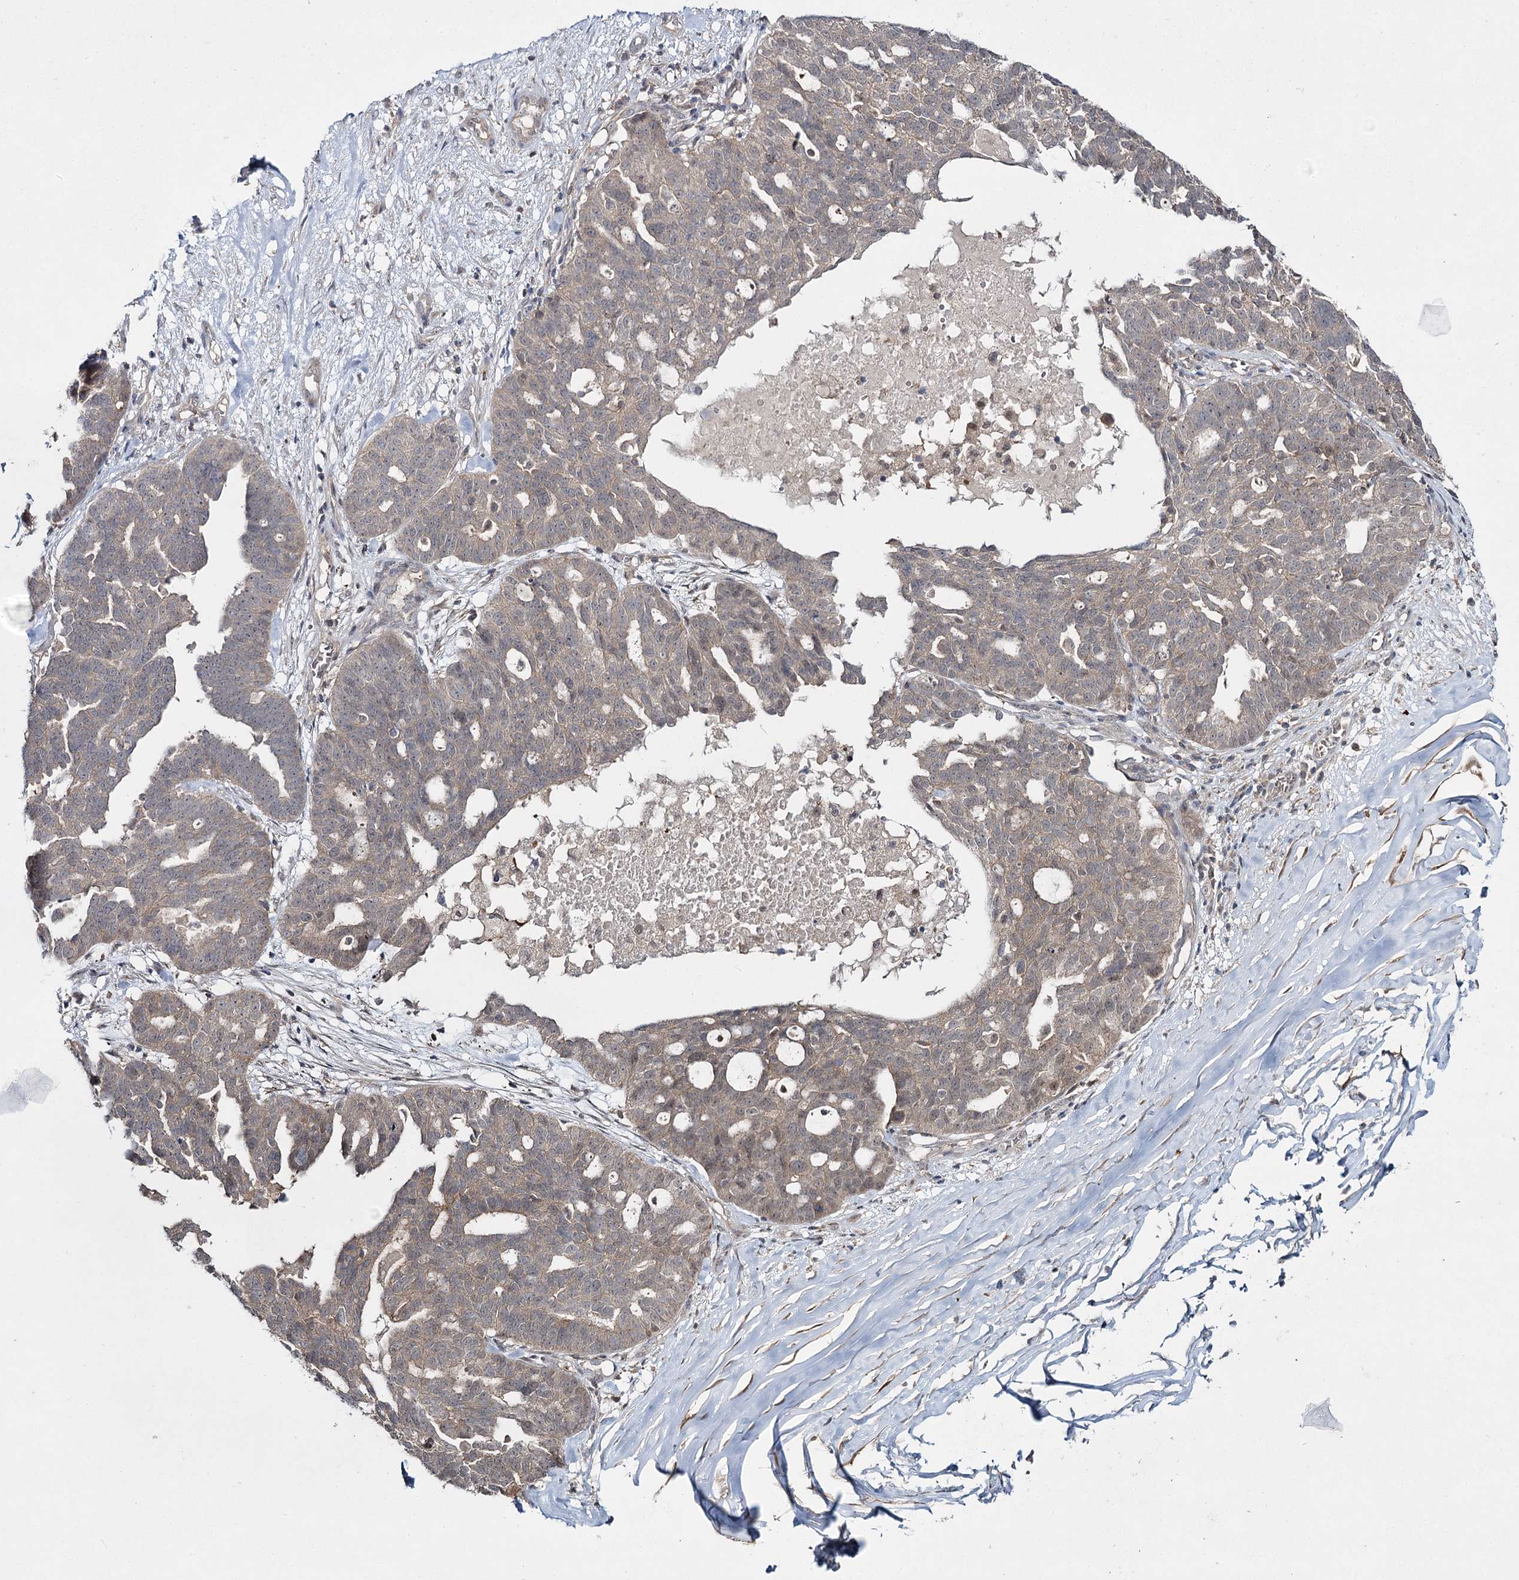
{"staining": {"intensity": "weak", "quantity": "25%-75%", "location": "cytoplasmic/membranous"}, "tissue": "ovarian cancer", "cell_type": "Tumor cells", "image_type": "cancer", "snomed": [{"axis": "morphology", "description": "Cystadenocarcinoma, serous, NOS"}, {"axis": "topography", "description": "Ovary"}], "caption": "A low amount of weak cytoplasmic/membranous positivity is appreciated in approximately 25%-75% of tumor cells in ovarian serous cystadenocarcinoma tissue.", "gene": "WDR44", "patient": {"sex": "female", "age": 59}}